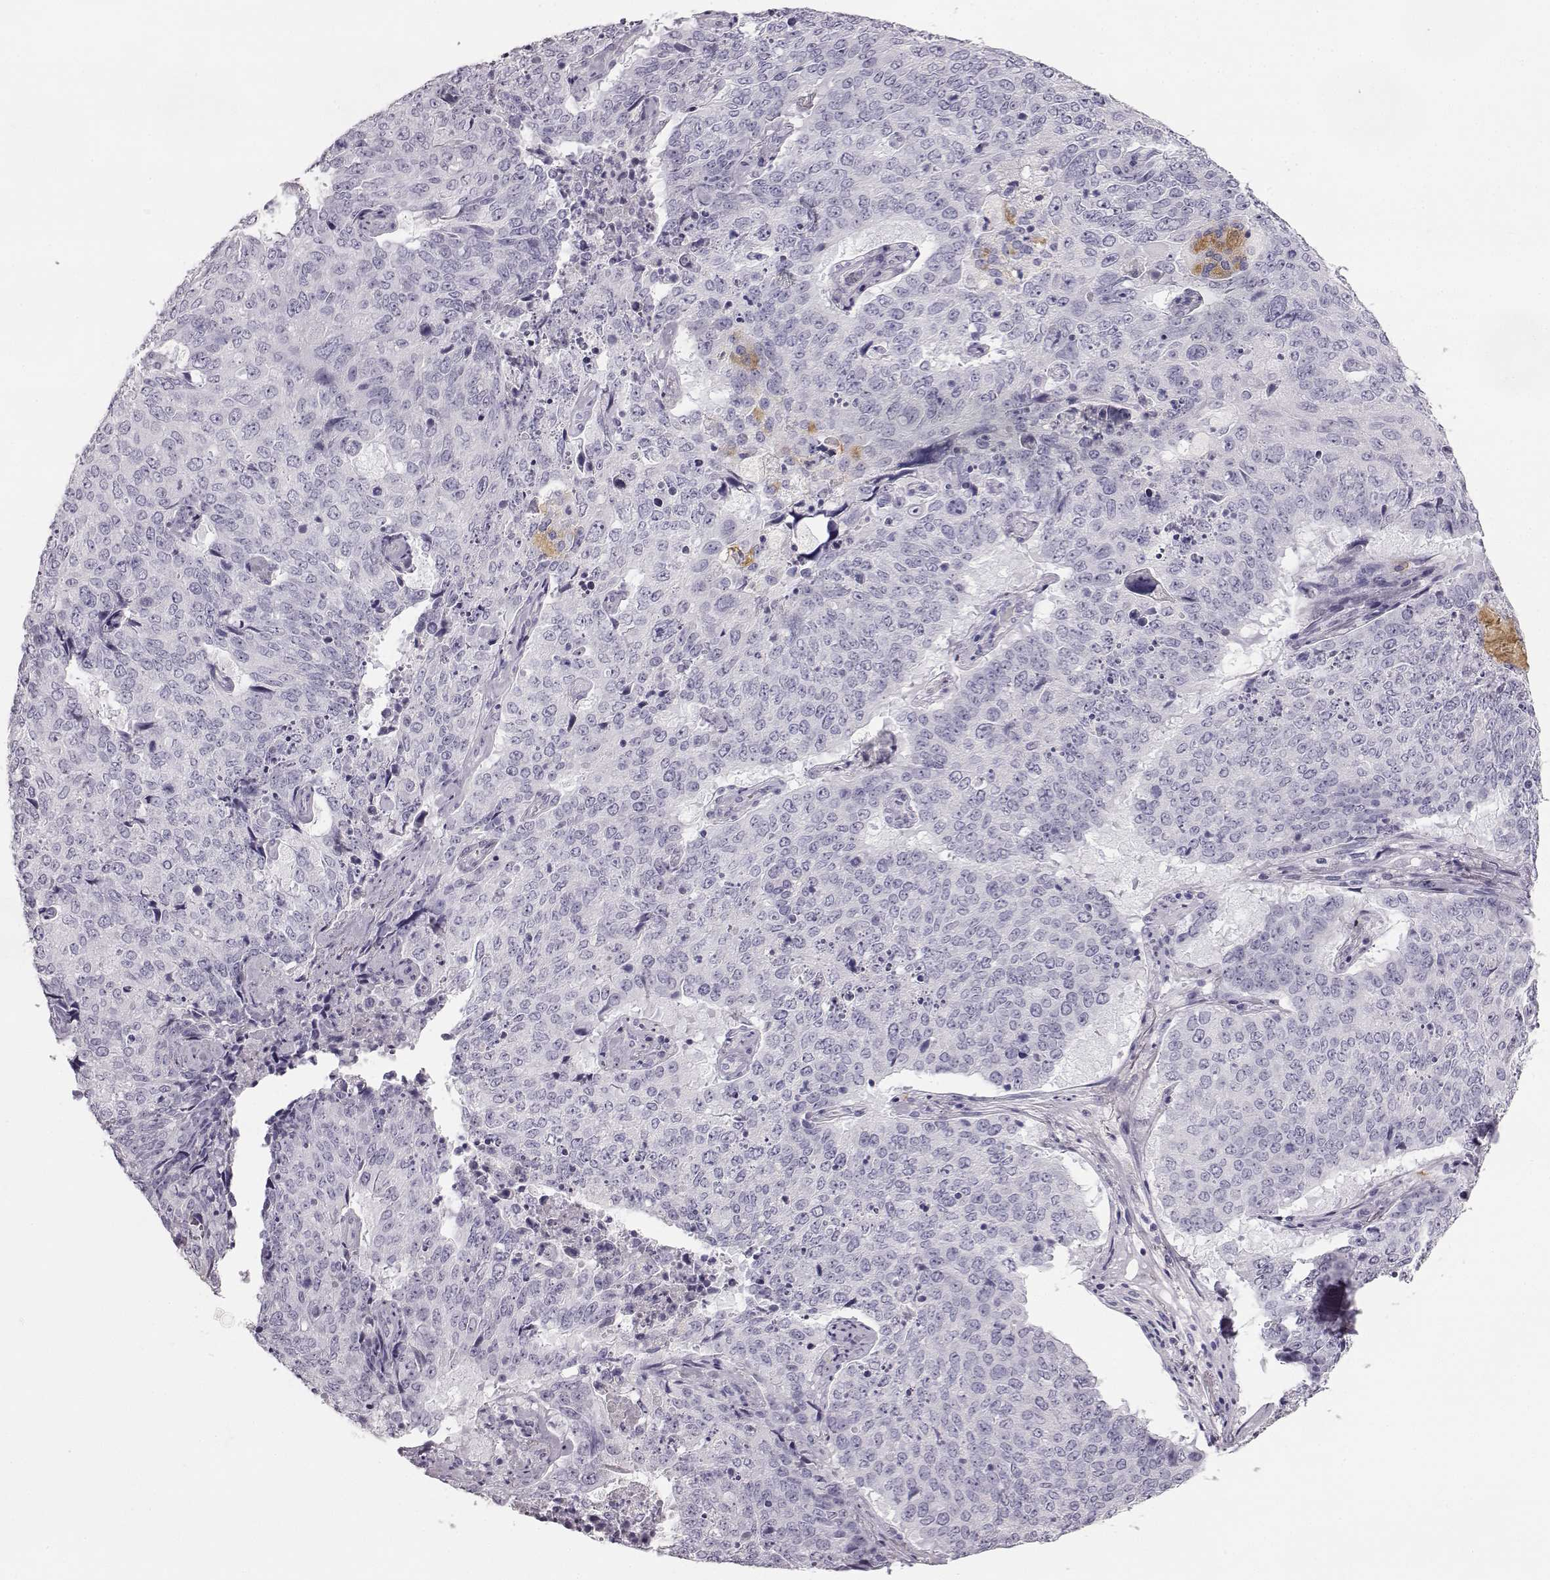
{"staining": {"intensity": "negative", "quantity": "none", "location": "none"}, "tissue": "lung cancer", "cell_type": "Tumor cells", "image_type": "cancer", "snomed": [{"axis": "morphology", "description": "Normal tissue, NOS"}, {"axis": "morphology", "description": "Squamous cell carcinoma, NOS"}, {"axis": "topography", "description": "Bronchus"}, {"axis": "topography", "description": "Lung"}], "caption": "Immunohistochemistry histopathology image of lung cancer (squamous cell carcinoma) stained for a protein (brown), which exhibits no expression in tumor cells.", "gene": "NPTXR", "patient": {"sex": "male", "age": 64}}